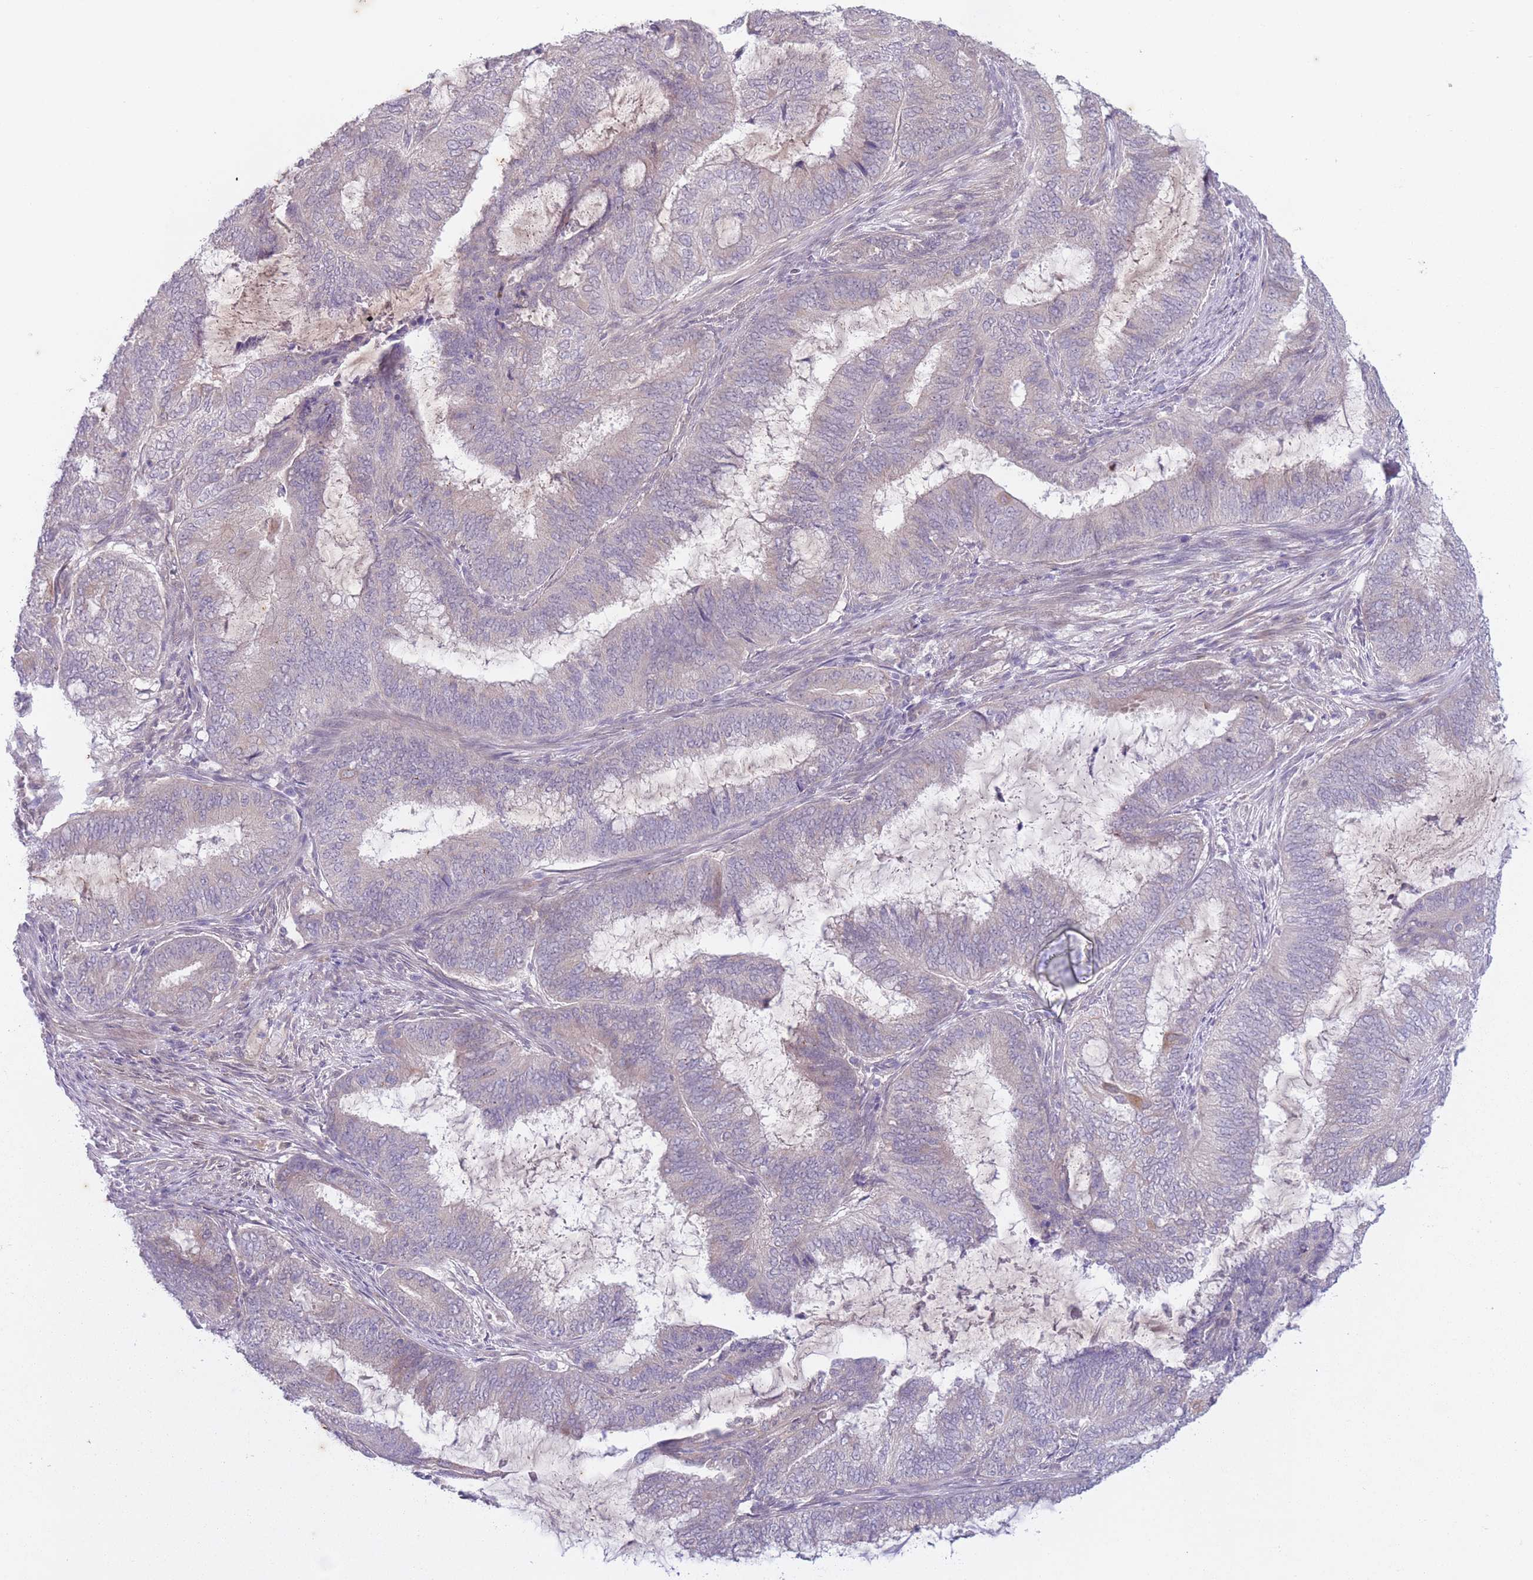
{"staining": {"intensity": "weak", "quantity": "<25%", "location": "cytoplasmic/membranous"}, "tissue": "endometrial cancer", "cell_type": "Tumor cells", "image_type": "cancer", "snomed": [{"axis": "morphology", "description": "Adenocarcinoma, NOS"}, {"axis": "topography", "description": "Endometrium"}], "caption": "Immunohistochemistry histopathology image of human endometrial cancer (adenocarcinoma) stained for a protein (brown), which displays no expression in tumor cells.", "gene": "ARPIN", "patient": {"sex": "female", "age": 51}}